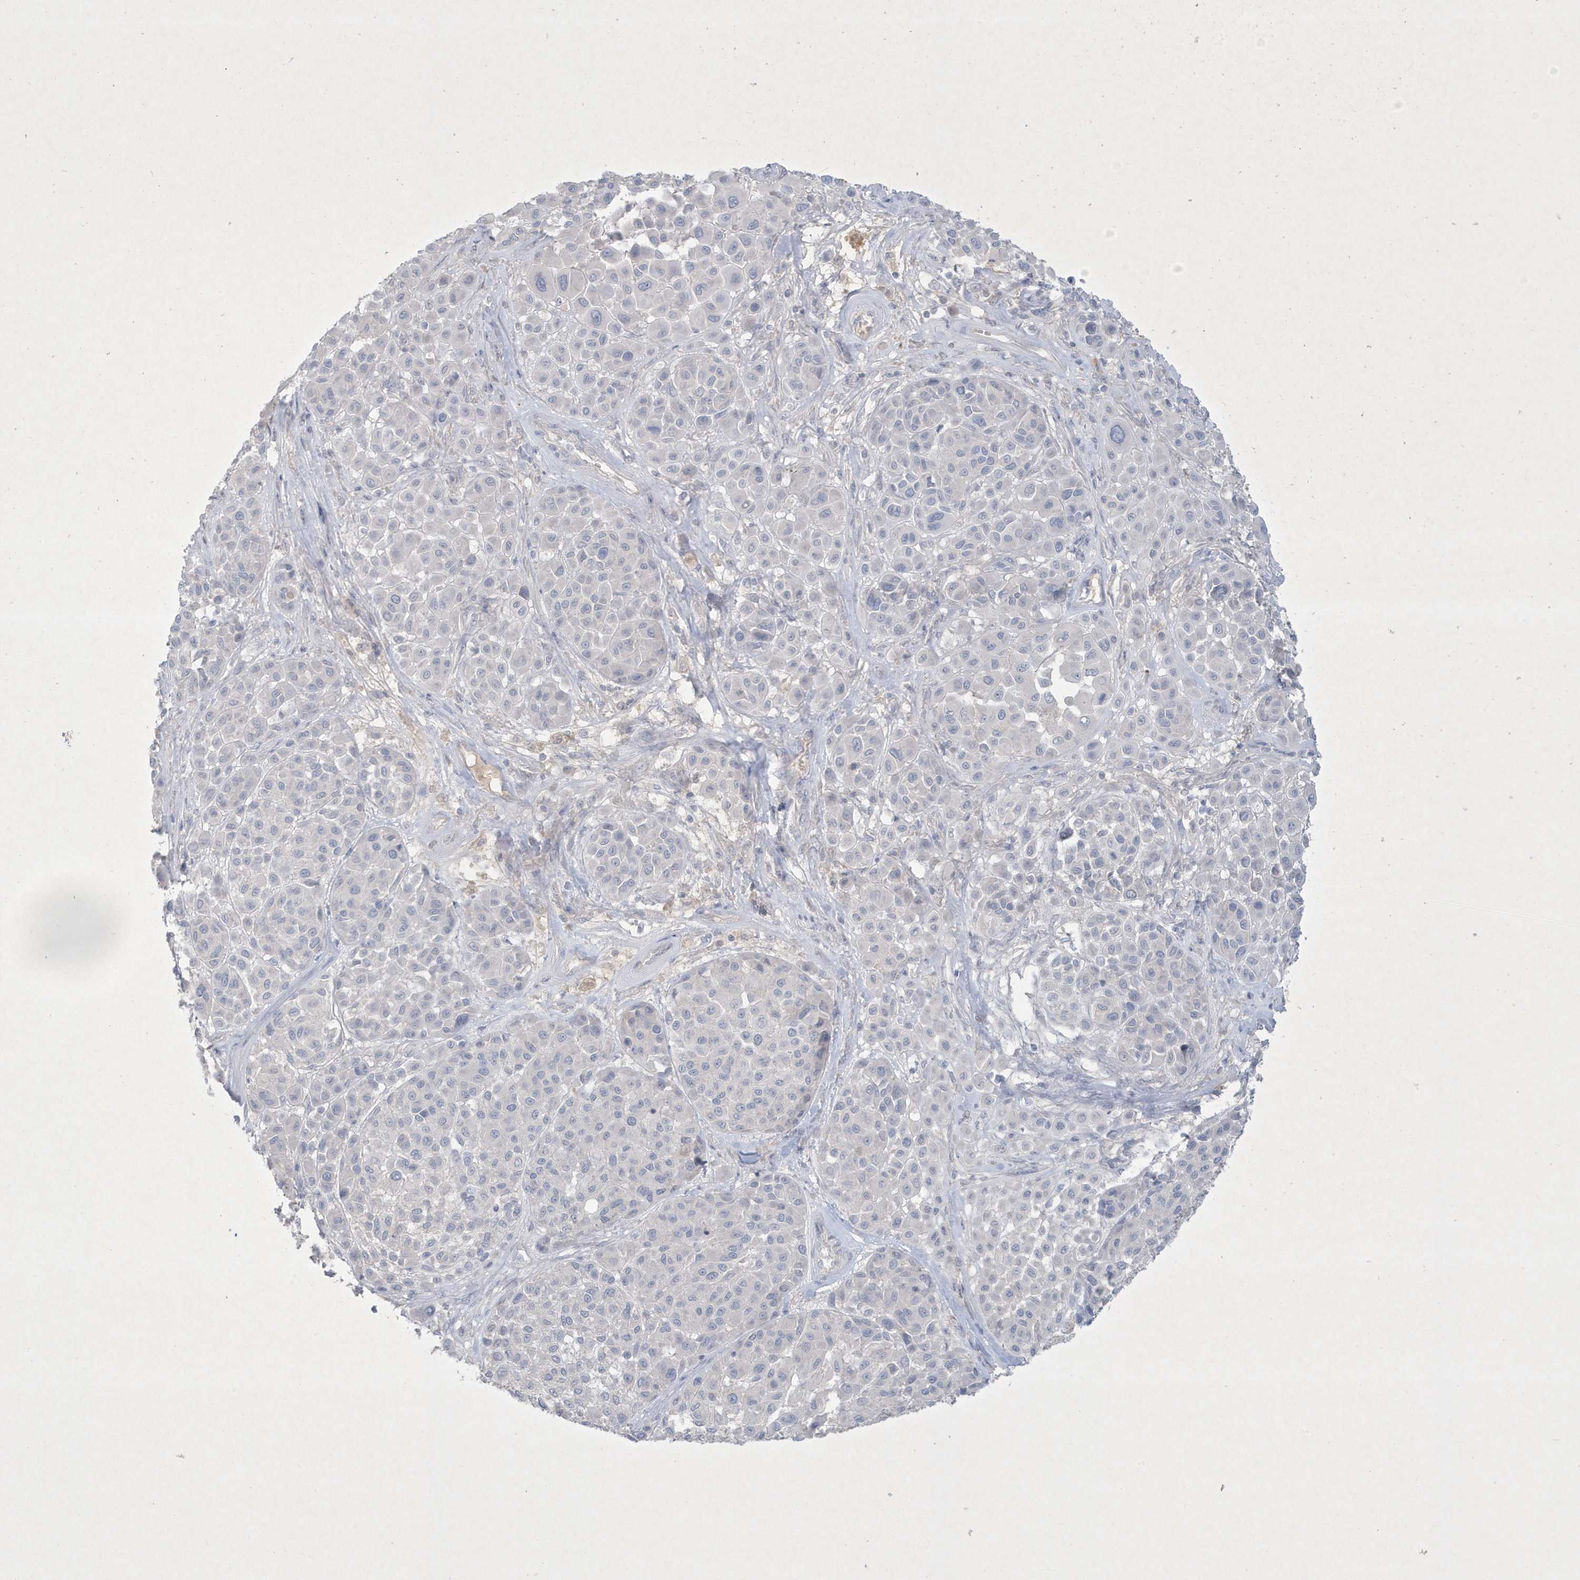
{"staining": {"intensity": "negative", "quantity": "none", "location": "none"}, "tissue": "melanoma", "cell_type": "Tumor cells", "image_type": "cancer", "snomed": [{"axis": "morphology", "description": "Malignant melanoma, Metastatic site"}, {"axis": "topography", "description": "Soft tissue"}], "caption": "Immunohistochemistry image of melanoma stained for a protein (brown), which displays no positivity in tumor cells. The staining is performed using DAB brown chromogen with nuclei counter-stained in using hematoxylin.", "gene": "CCDC24", "patient": {"sex": "male", "age": 41}}